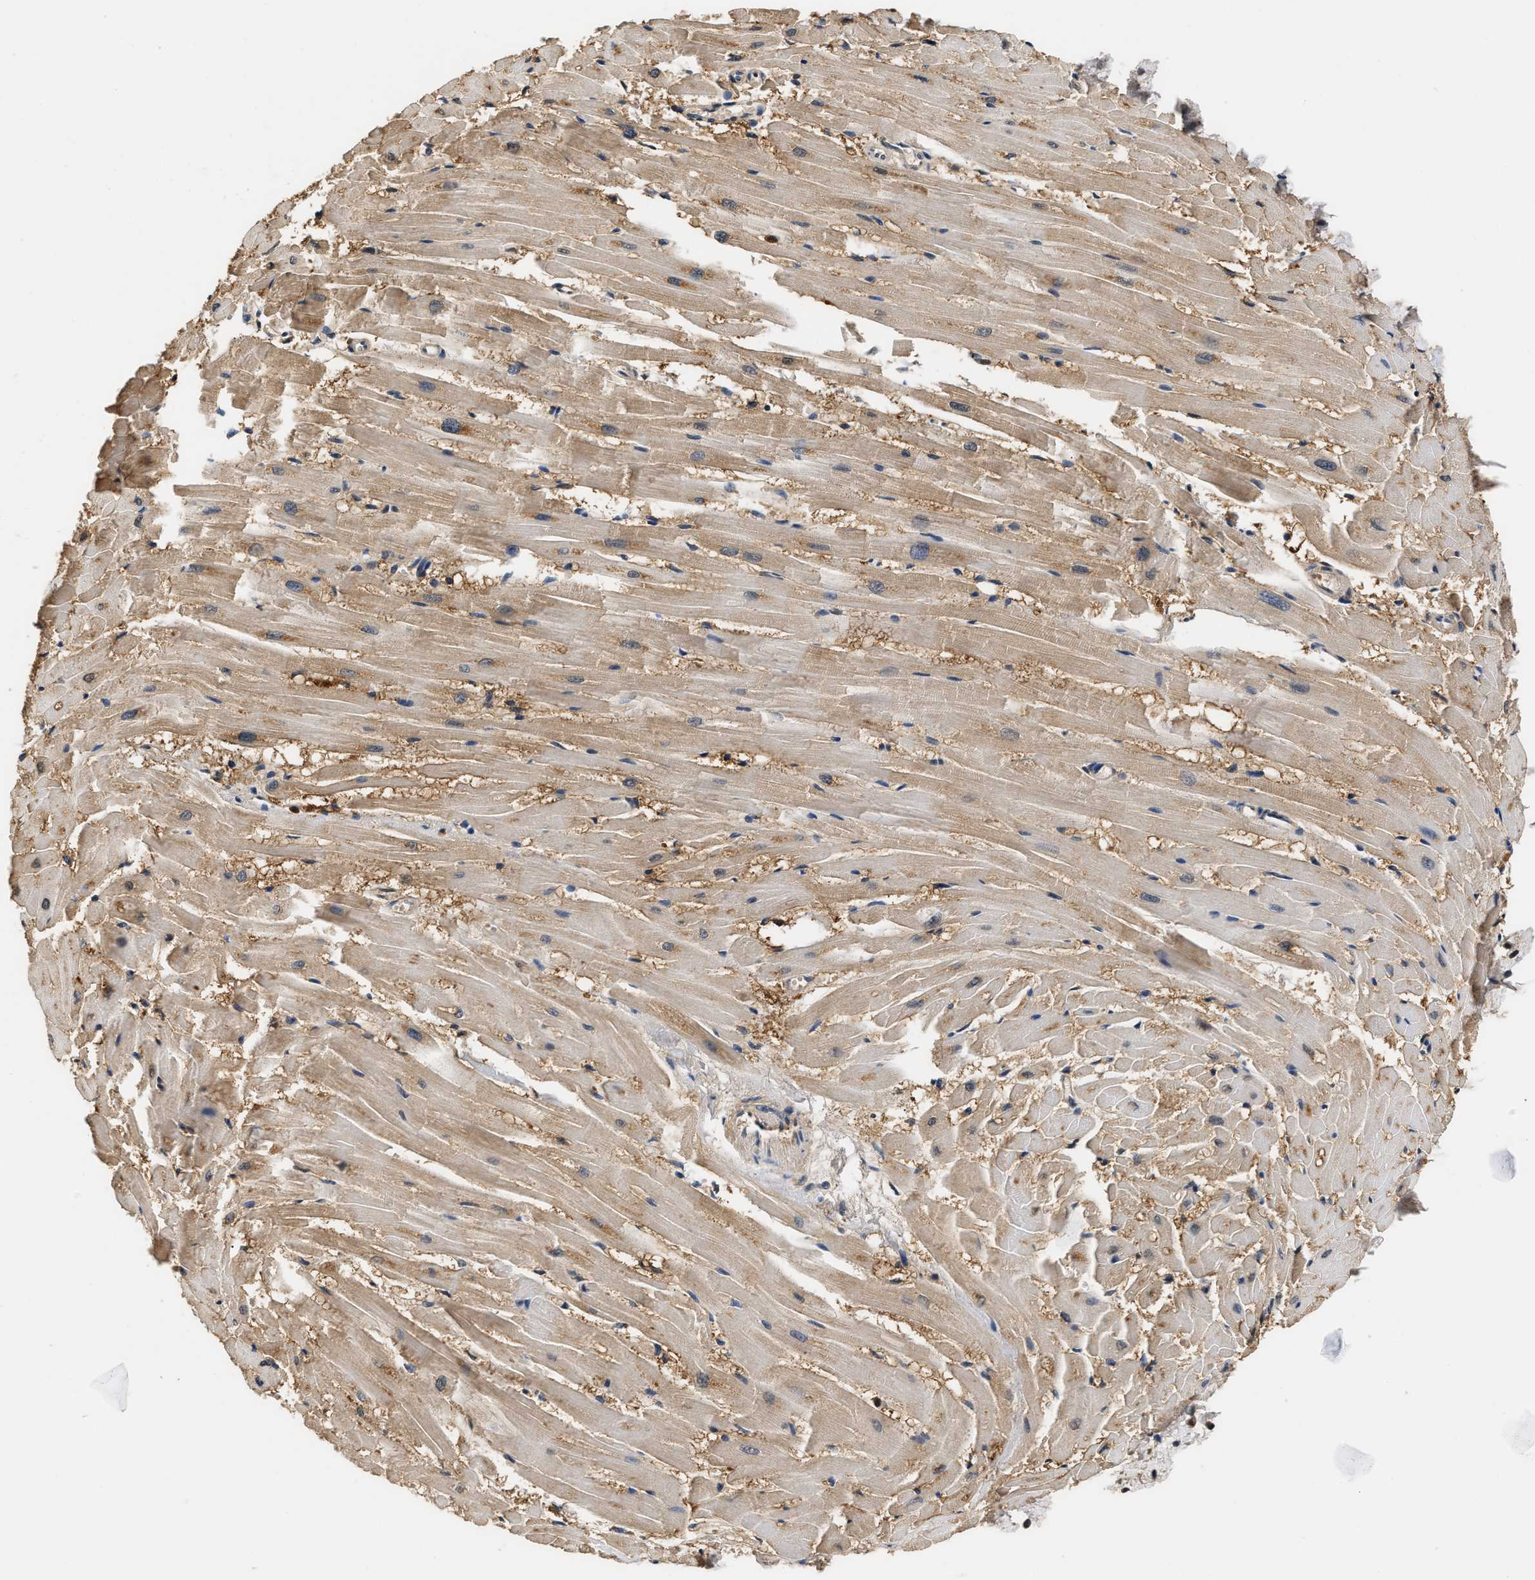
{"staining": {"intensity": "weak", "quantity": ">75%", "location": "cytoplasmic/membranous"}, "tissue": "heart muscle", "cell_type": "Cardiomyocytes", "image_type": "normal", "snomed": [{"axis": "morphology", "description": "Normal tissue, NOS"}, {"axis": "topography", "description": "Heart"}], "caption": "IHC (DAB (3,3'-diaminobenzidine)) staining of unremarkable heart muscle reveals weak cytoplasmic/membranous protein expression in about >75% of cardiomyocytes.", "gene": "GPI", "patient": {"sex": "female", "age": 19}}